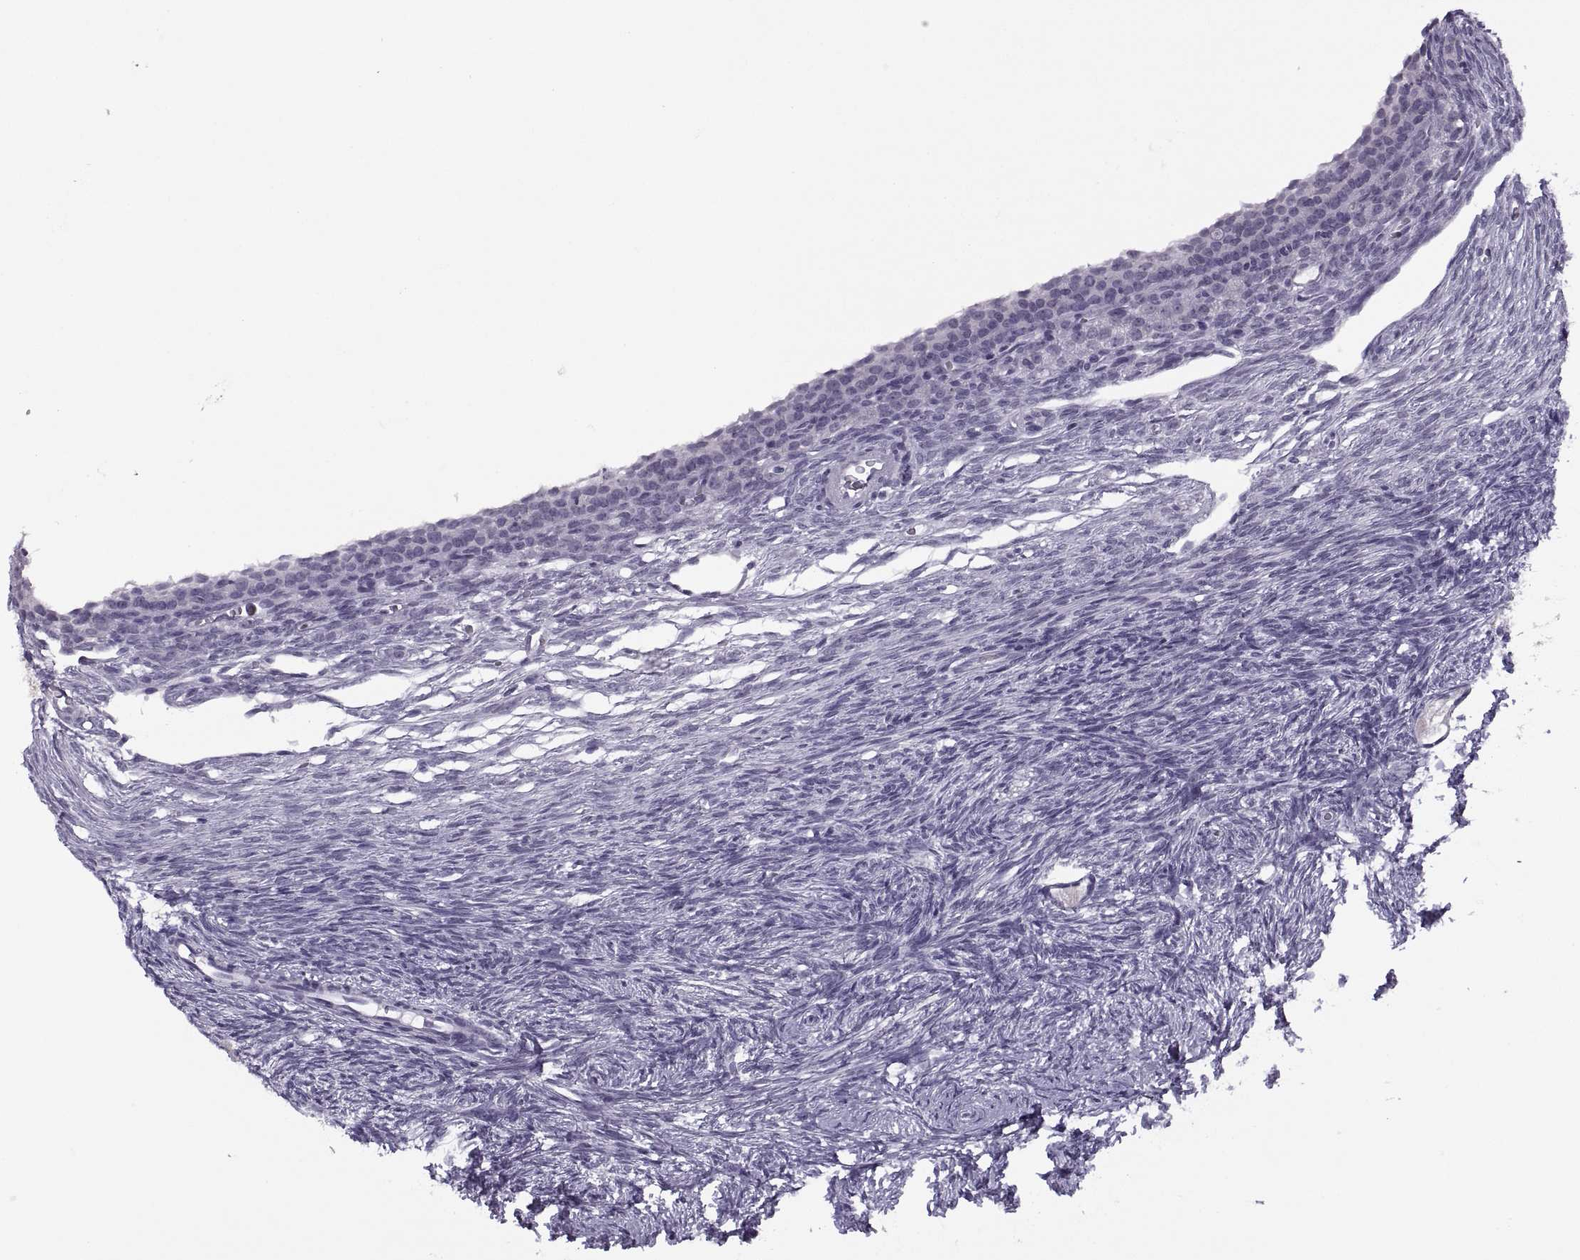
{"staining": {"intensity": "negative", "quantity": "none", "location": "none"}, "tissue": "ovary", "cell_type": "Ovarian stroma cells", "image_type": "normal", "snomed": [{"axis": "morphology", "description": "Normal tissue, NOS"}, {"axis": "topography", "description": "Ovary"}], "caption": "The photomicrograph demonstrates no significant positivity in ovarian stroma cells of ovary.", "gene": "TBC1D3B", "patient": {"sex": "female", "age": 27}}